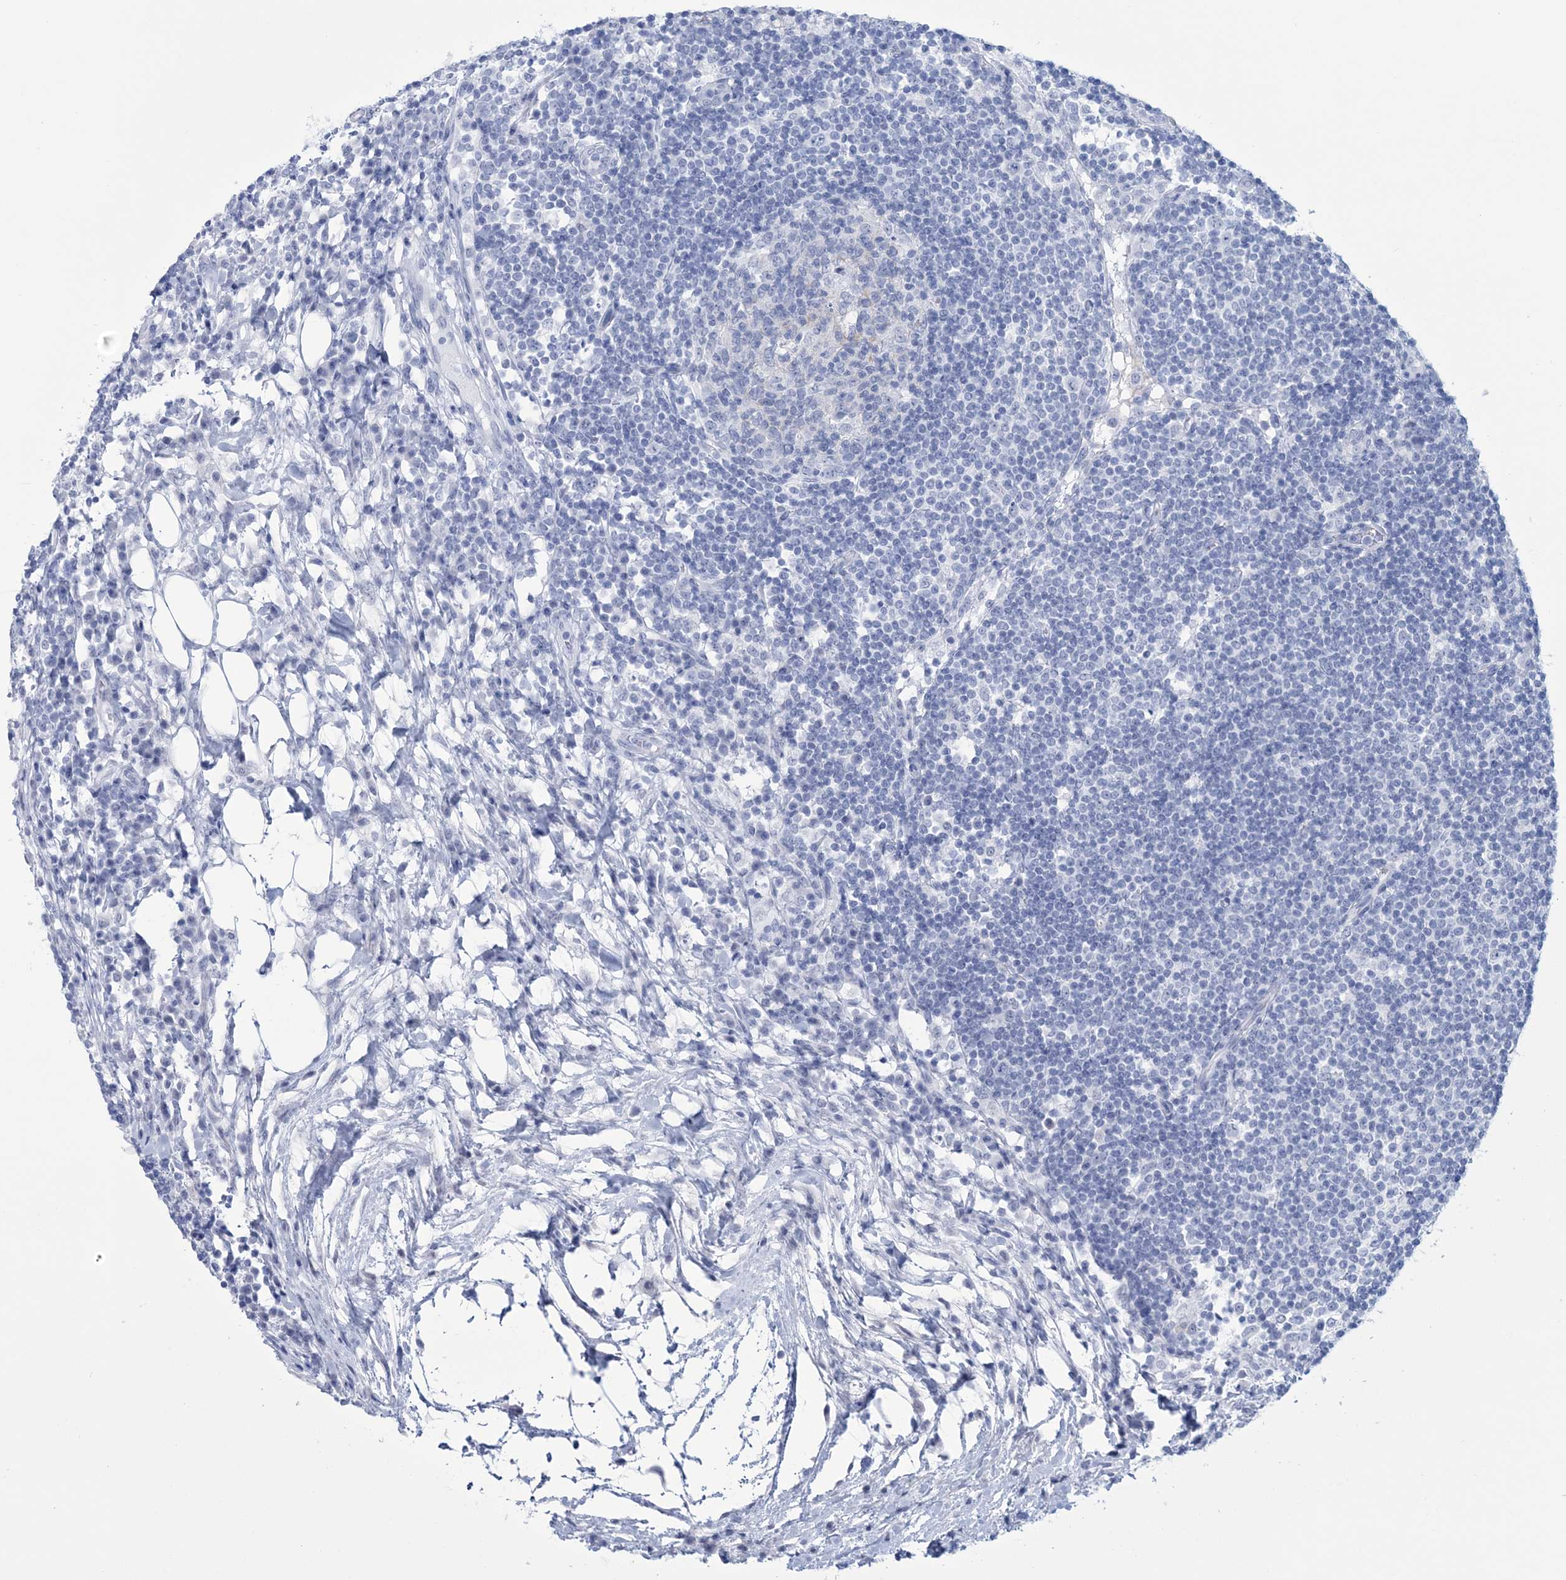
{"staining": {"intensity": "negative", "quantity": "none", "location": "none"}, "tissue": "lymph node", "cell_type": "Germinal center cells", "image_type": "normal", "snomed": [{"axis": "morphology", "description": "Normal tissue, NOS"}, {"axis": "topography", "description": "Lymph node"}], "caption": "This is a photomicrograph of IHC staining of unremarkable lymph node, which shows no positivity in germinal center cells. Nuclei are stained in blue.", "gene": "DPCD", "patient": {"sex": "female", "age": 53}}